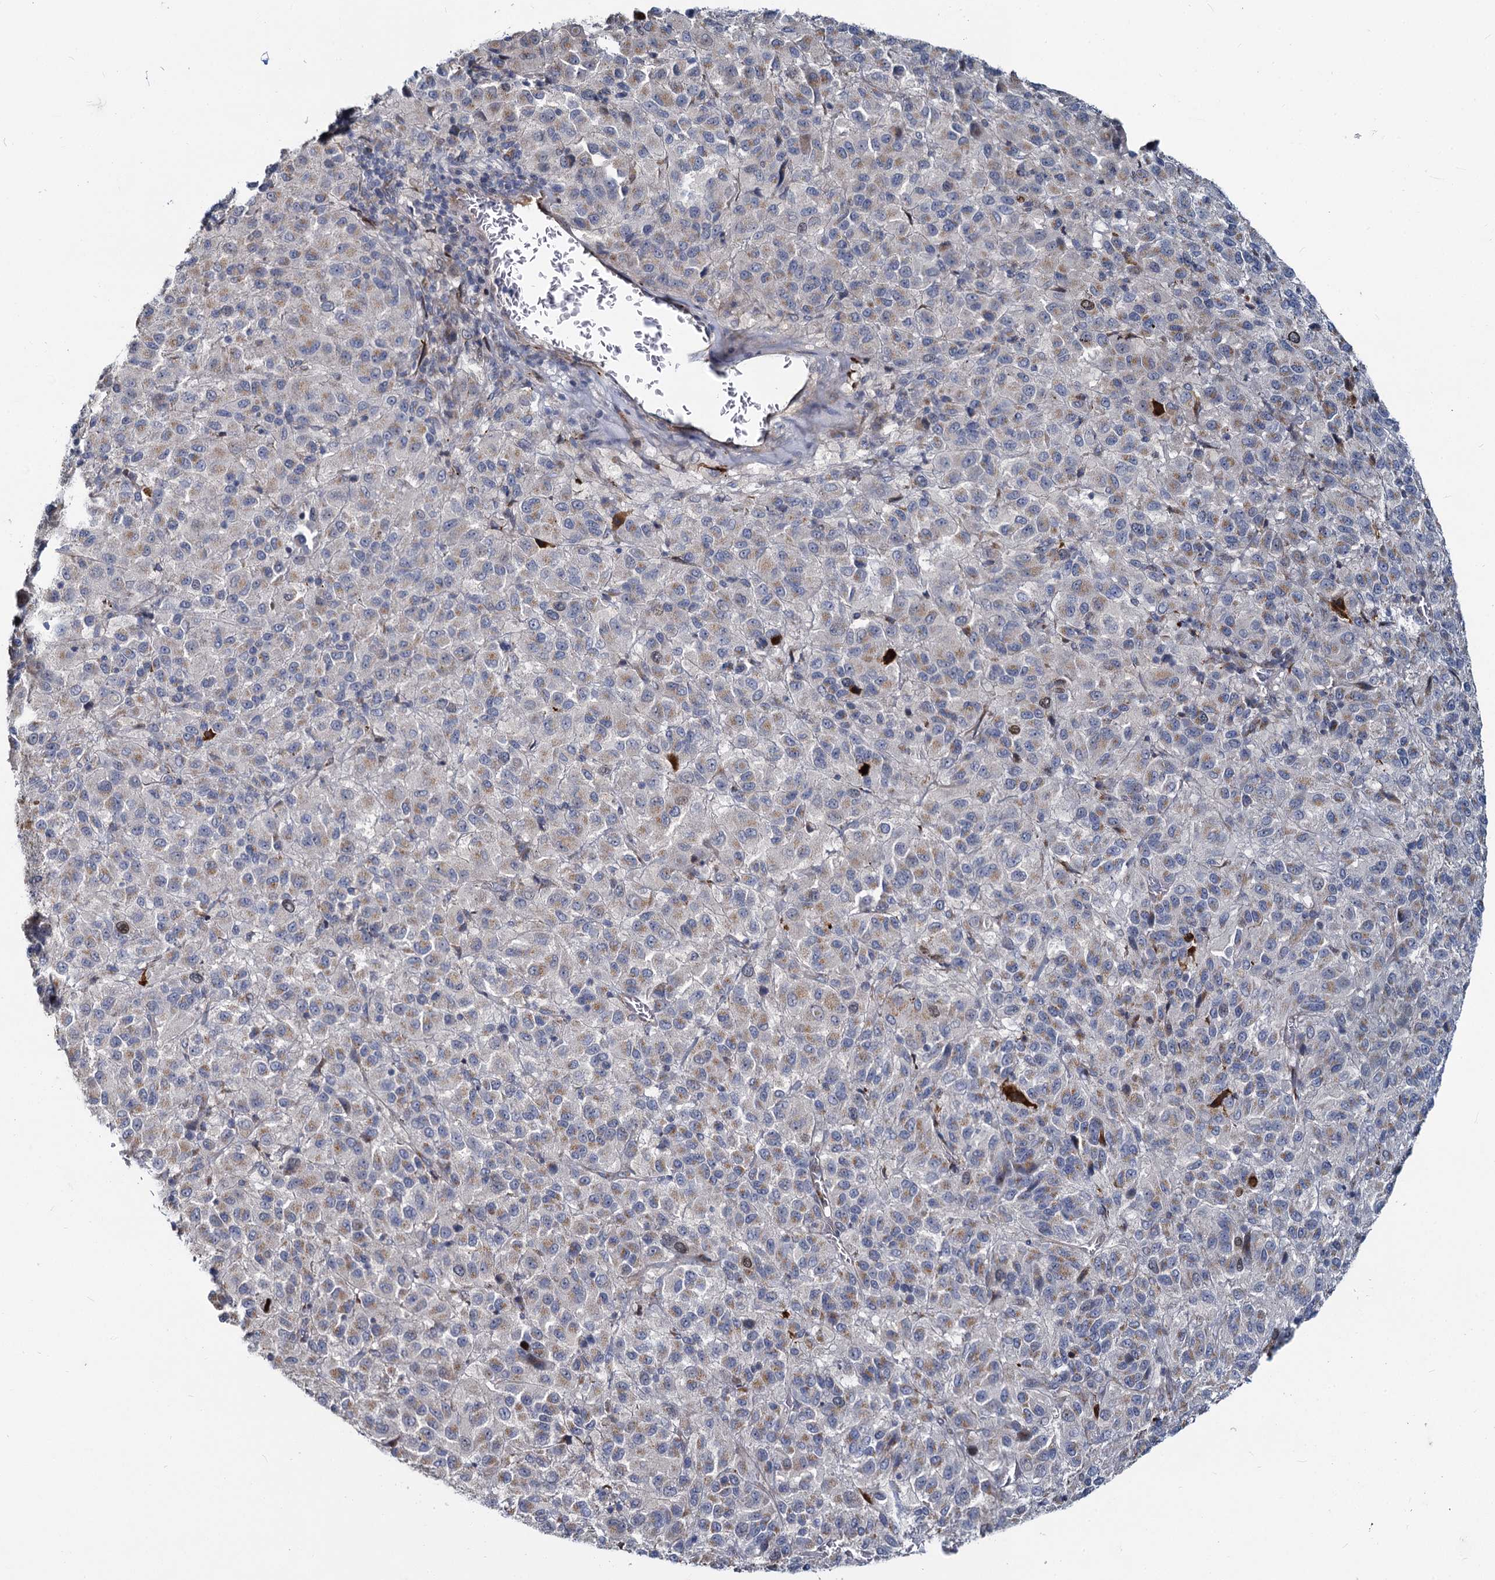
{"staining": {"intensity": "weak", "quantity": "25%-75%", "location": "cytoplasmic/membranous"}, "tissue": "melanoma", "cell_type": "Tumor cells", "image_type": "cancer", "snomed": [{"axis": "morphology", "description": "Malignant melanoma, Metastatic site"}, {"axis": "topography", "description": "Lung"}], "caption": "IHC photomicrograph of neoplastic tissue: melanoma stained using IHC shows low levels of weak protein expression localized specifically in the cytoplasmic/membranous of tumor cells, appearing as a cytoplasmic/membranous brown color.", "gene": "DCUN1D2", "patient": {"sex": "male", "age": 64}}